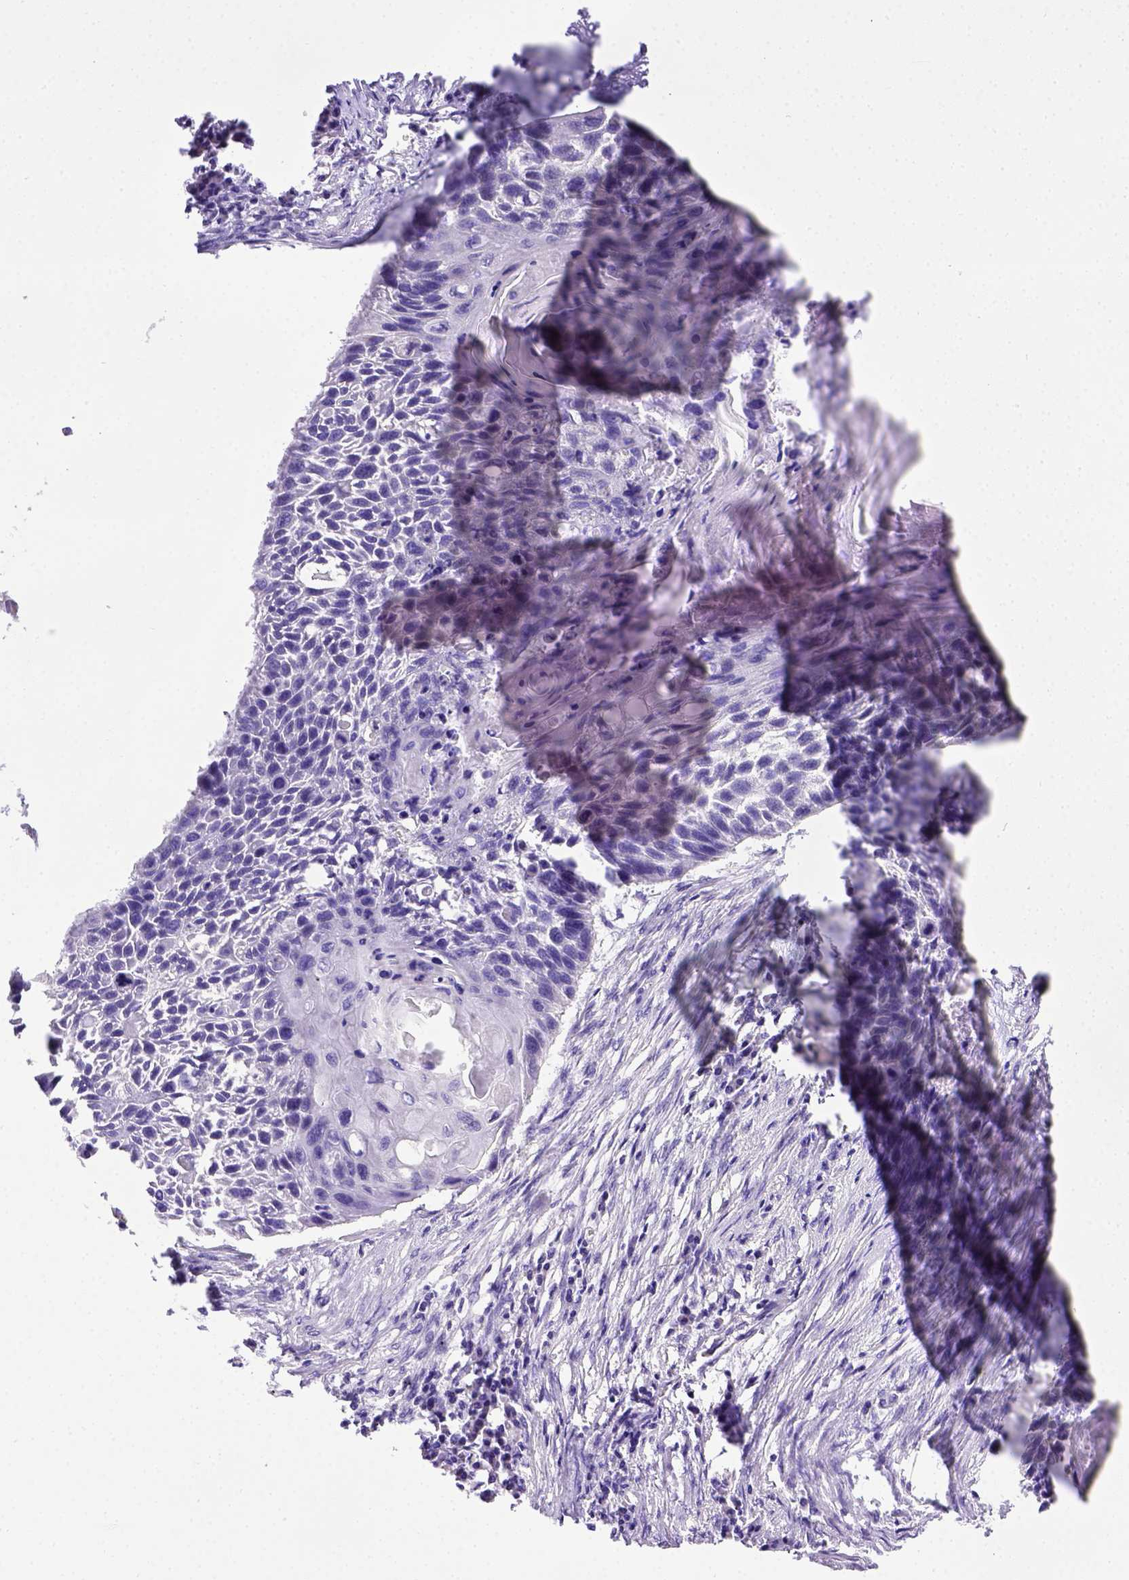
{"staining": {"intensity": "negative", "quantity": "none", "location": "none"}, "tissue": "lung cancer", "cell_type": "Tumor cells", "image_type": "cancer", "snomed": [{"axis": "morphology", "description": "Squamous cell carcinoma, NOS"}, {"axis": "topography", "description": "Lung"}], "caption": "Immunohistochemistry (IHC) photomicrograph of human squamous cell carcinoma (lung) stained for a protein (brown), which reveals no positivity in tumor cells. Brightfield microscopy of IHC stained with DAB (3,3'-diaminobenzidine) (brown) and hematoxylin (blue), captured at high magnification.", "gene": "SPEF1", "patient": {"sex": "male", "age": 78}}